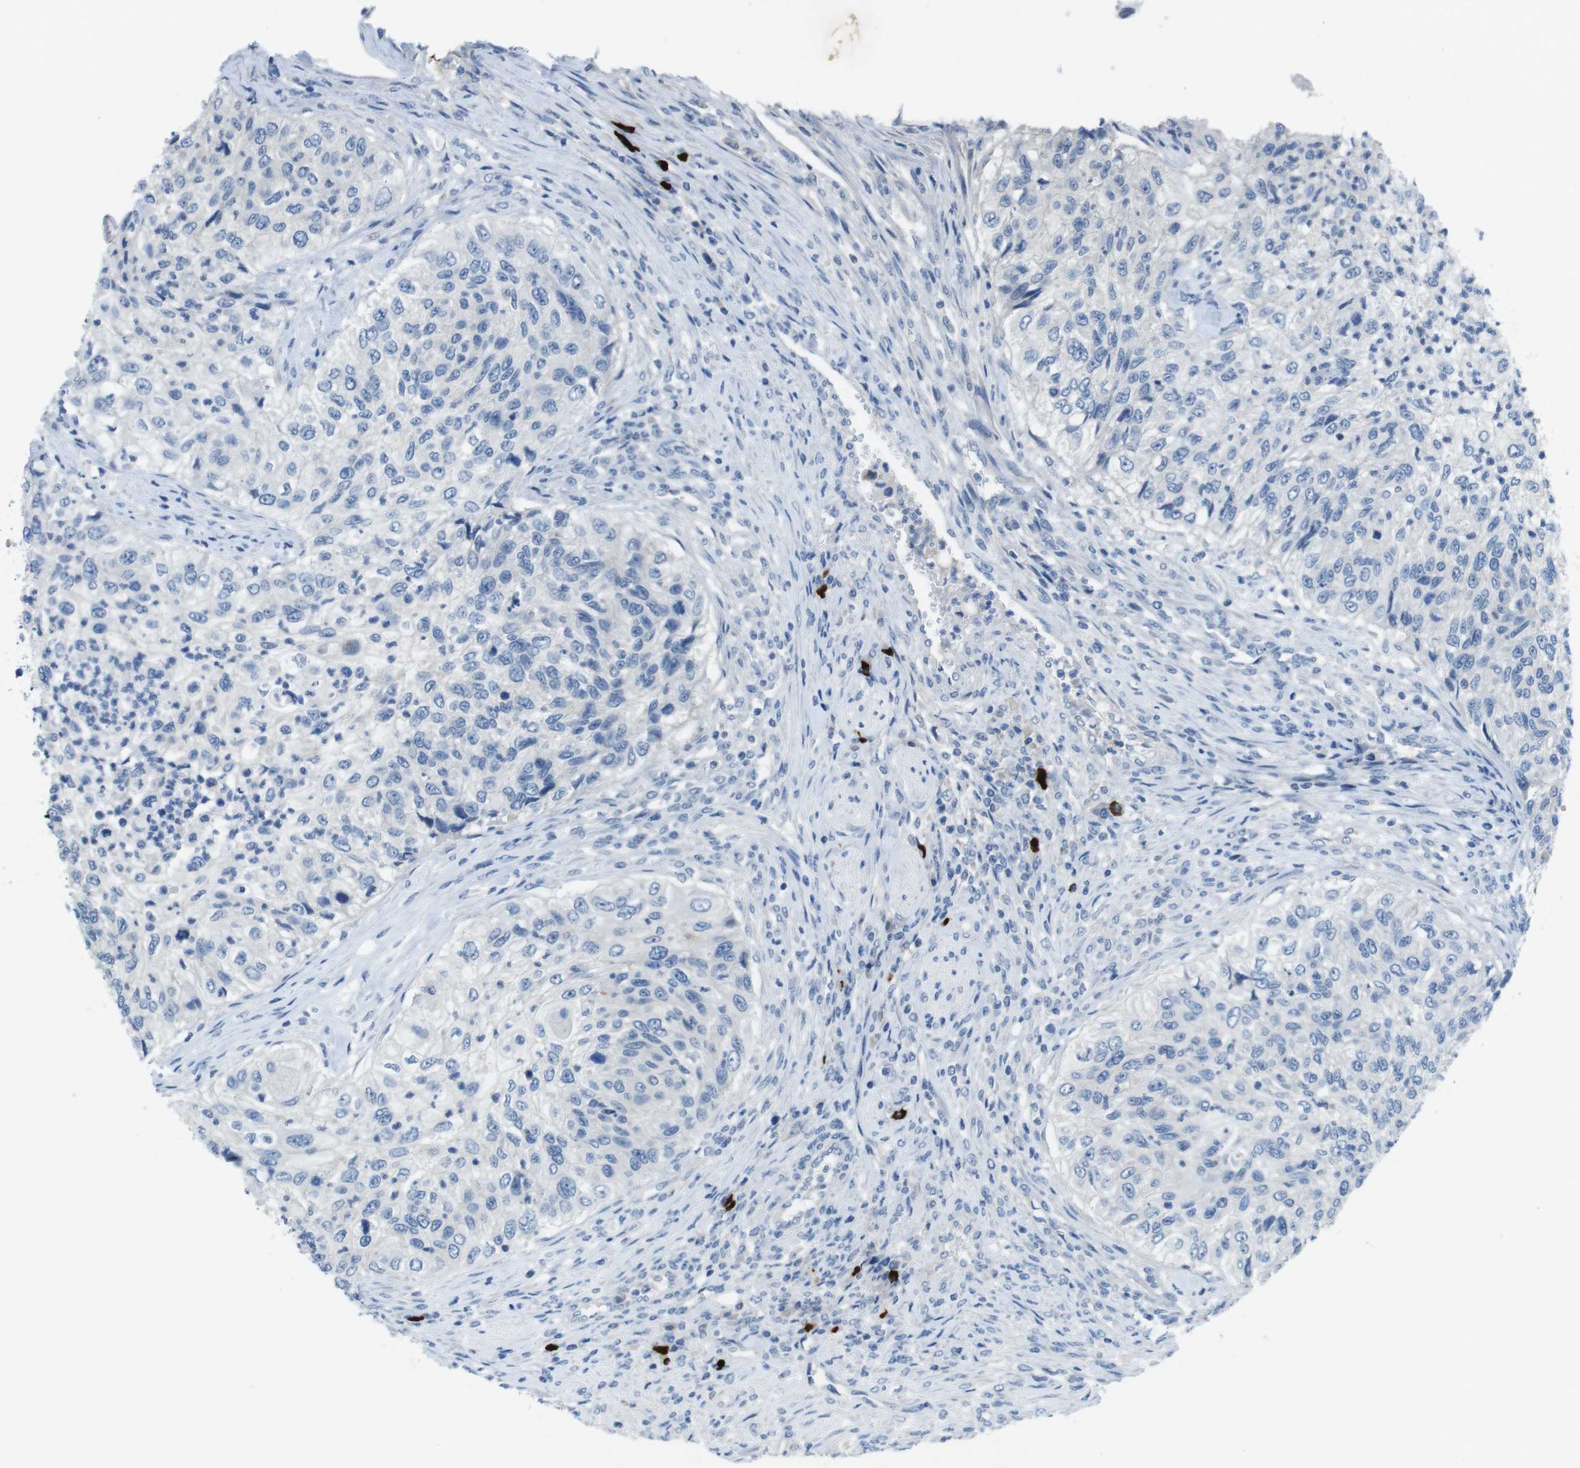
{"staining": {"intensity": "negative", "quantity": "none", "location": "none"}, "tissue": "urothelial cancer", "cell_type": "Tumor cells", "image_type": "cancer", "snomed": [{"axis": "morphology", "description": "Urothelial carcinoma, High grade"}, {"axis": "topography", "description": "Urinary bladder"}], "caption": "DAB (3,3'-diaminobenzidine) immunohistochemical staining of urothelial cancer exhibits no significant staining in tumor cells.", "gene": "SLC35A3", "patient": {"sex": "female", "age": 60}}